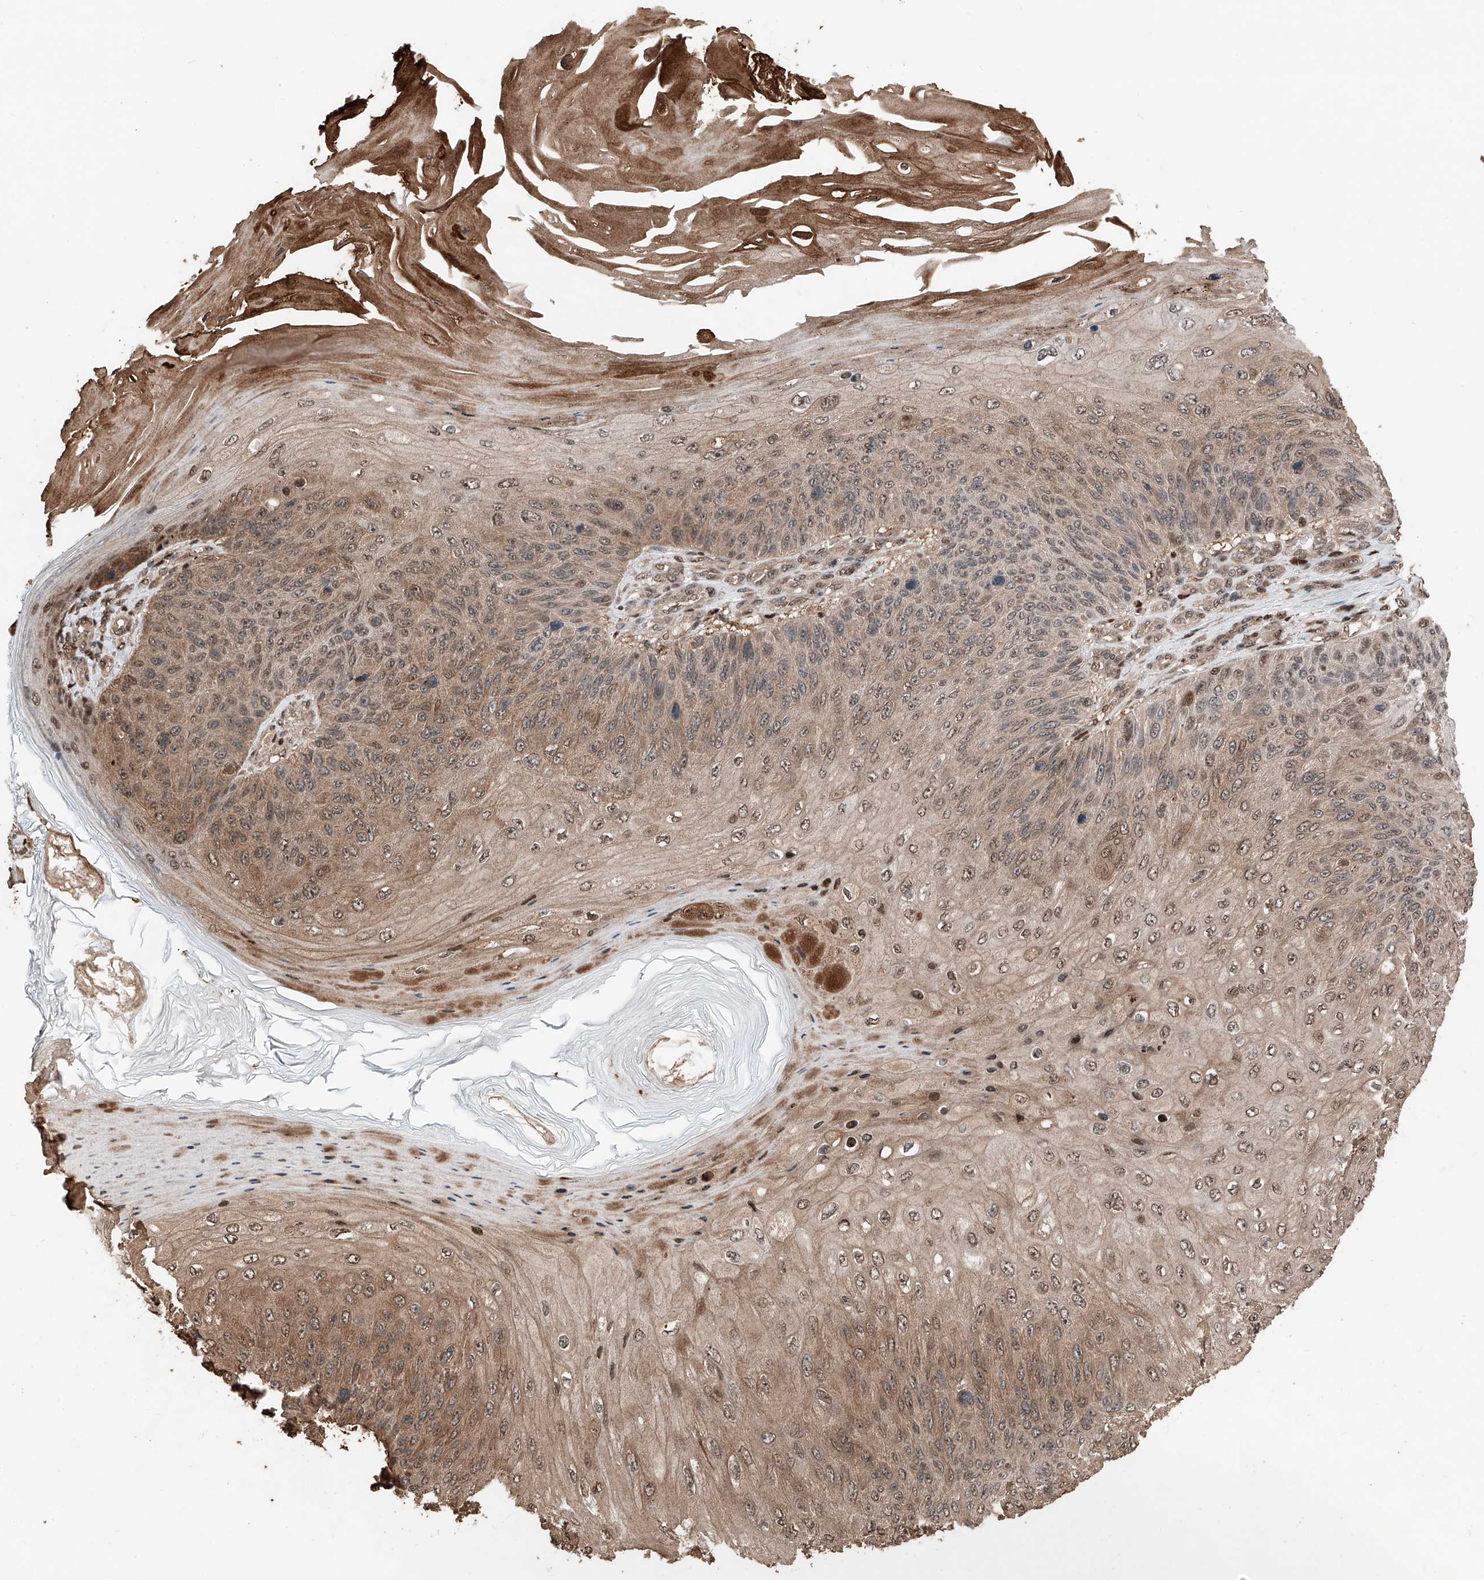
{"staining": {"intensity": "moderate", "quantity": "25%-75%", "location": "cytoplasmic/membranous,nuclear"}, "tissue": "skin cancer", "cell_type": "Tumor cells", "image_type": "cancer", "snomed": [{"axis": "morphology", "description": "Squamous cell carcinoma, NOS"}, {"axis": "topography", "description": "Skin"}], "caption": "Immunohistochemical staining of human skin squamous cell carcinoma displays moderate cytoplasmic/membranous and nuclear protein expression in approximately 25%-75% of tumor cells.", "gene": "RMND1", "patient": {"sex": "female", "age": 88}}